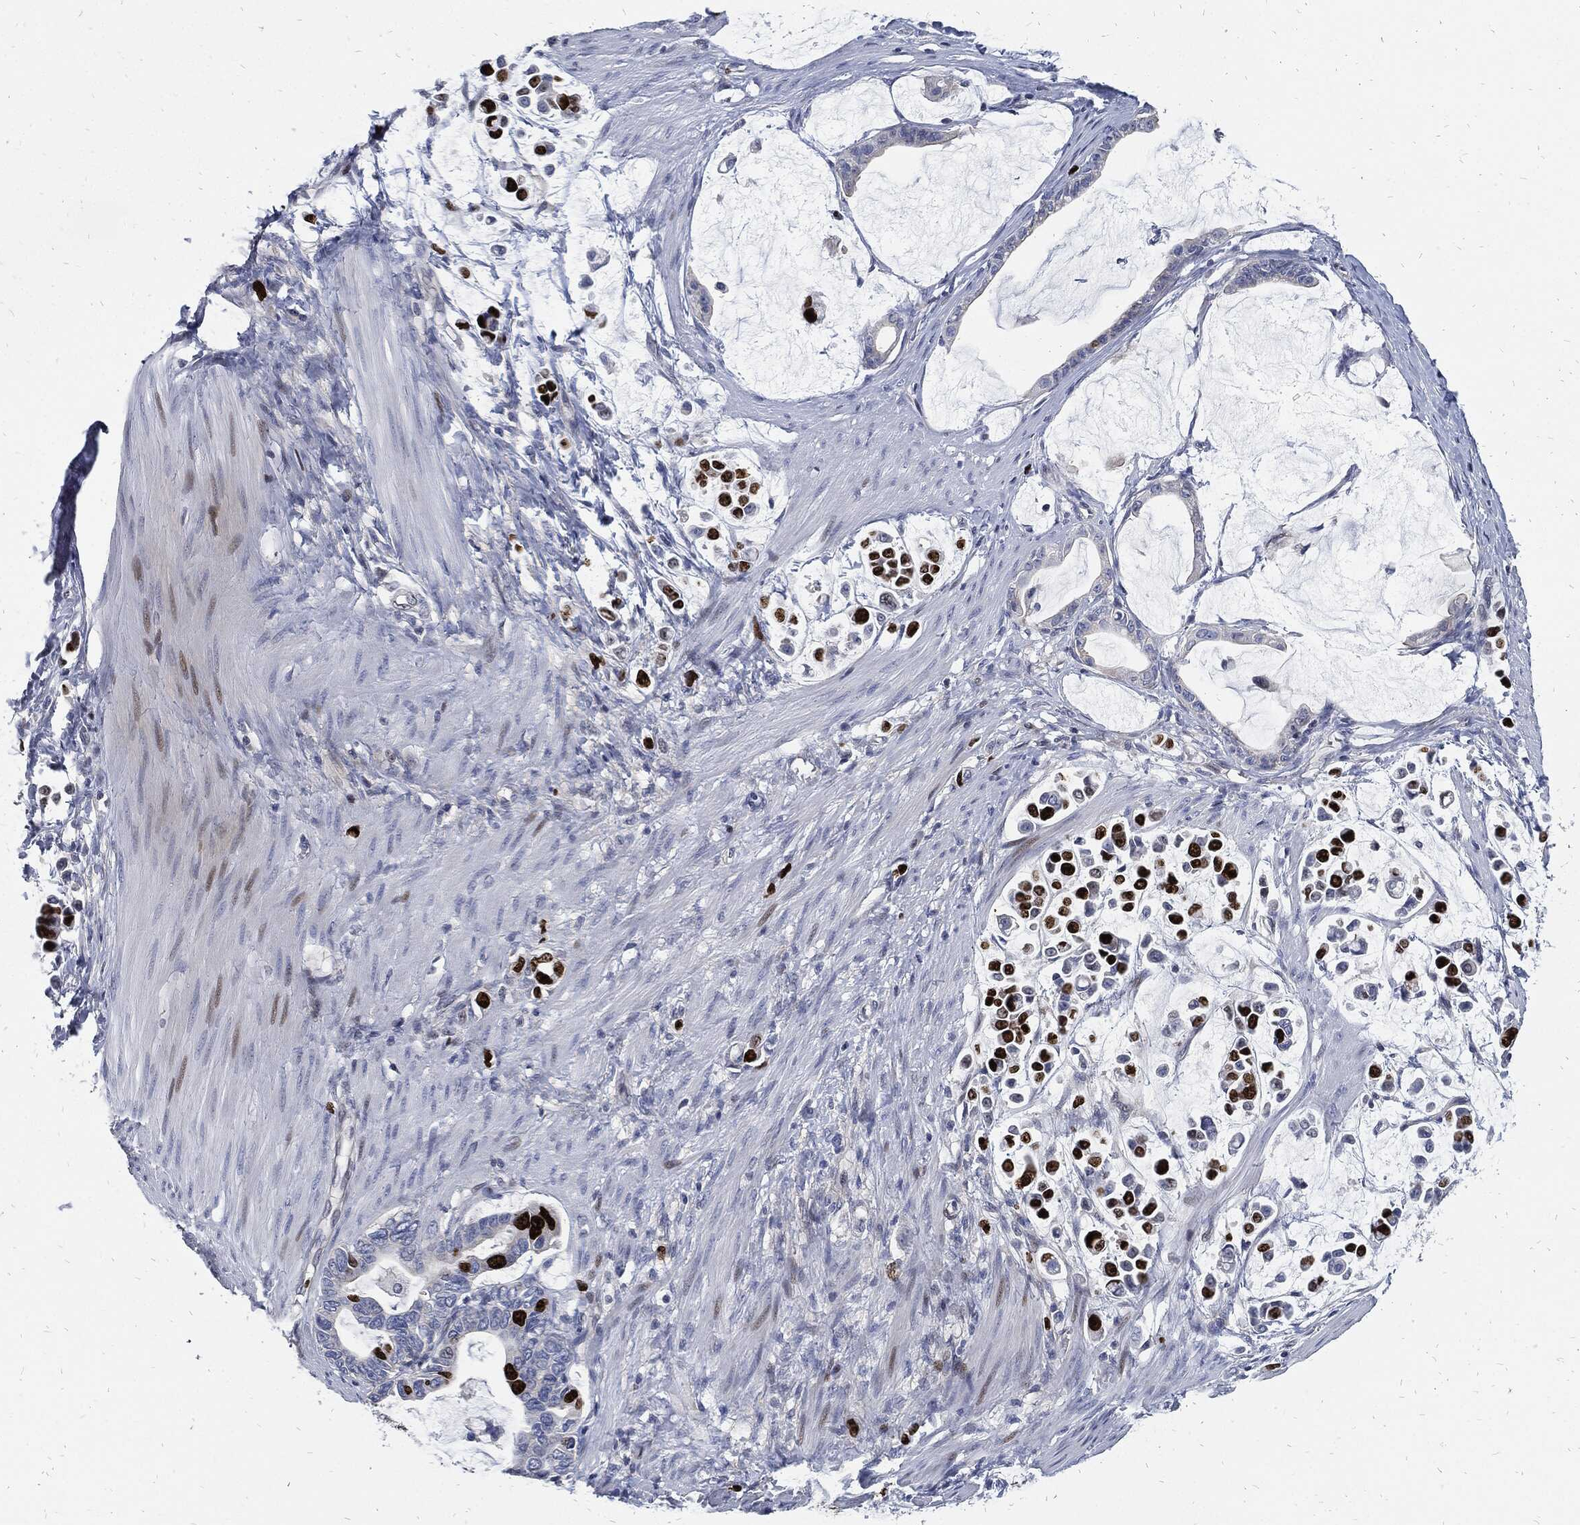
{"staining": {"intensity": "strong", "quantity": "25%-75%", "location": "nuclear"}, "tissue": "stomach cancer", "cell_type": "Tumor cells", "image_type": "cancer", "snomed": [{"axis": "morphology", "description": "Adenocarcinoma, NOS"}, {"axis": "topography", "description": "Stomach"}], "caption": "Immunohistochemical staining of adenocarcinoma (stomach) exhibits high levels of strong nuclear expression in approximately 25%-75% of tumor cells. The staining is performed using DAB (3,3'-diaminobenzidine) brown chromogen to label protein expression. The nuclei are counter-stained blue using hematoxylin.", "gene": "MKI67", "patient": {"sex": "male", "age": 82}}